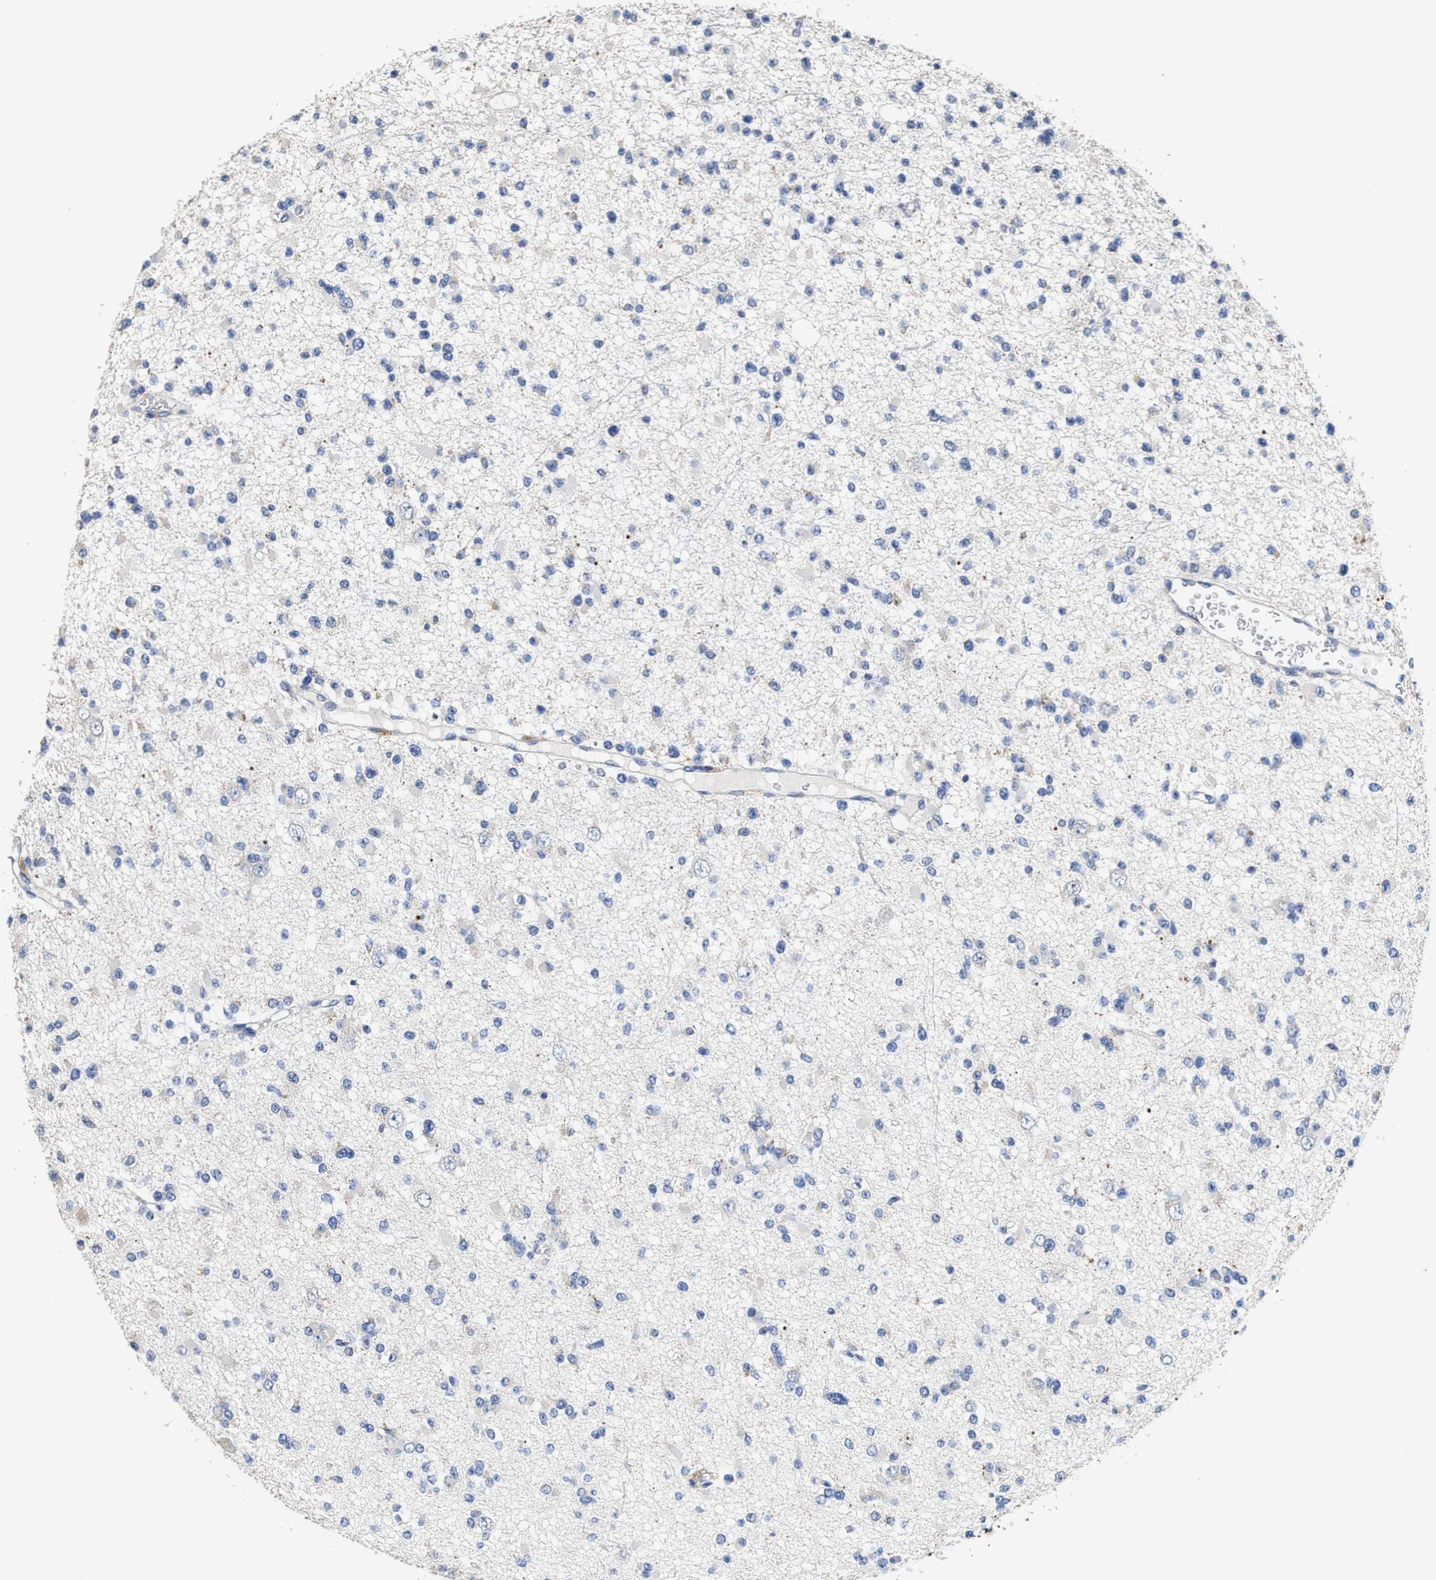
{"staining": {"intensity": "negative", "quantity": "none", "location": "none"}, "tissue": "glioma", "cell_type": "Tumor cells", "image_type": "cancer", "snomed": [{"axis": "morphology", "description": "Glioma, malignant, Low grade"}, {"axis": "topography", "description": "Brain"}], "caption": "An image of human malignant glioma (low-grade) is negative for staining in tumor cells.", "gene": "ZFAT", "patient": {"sex": "female", "age": 22}}